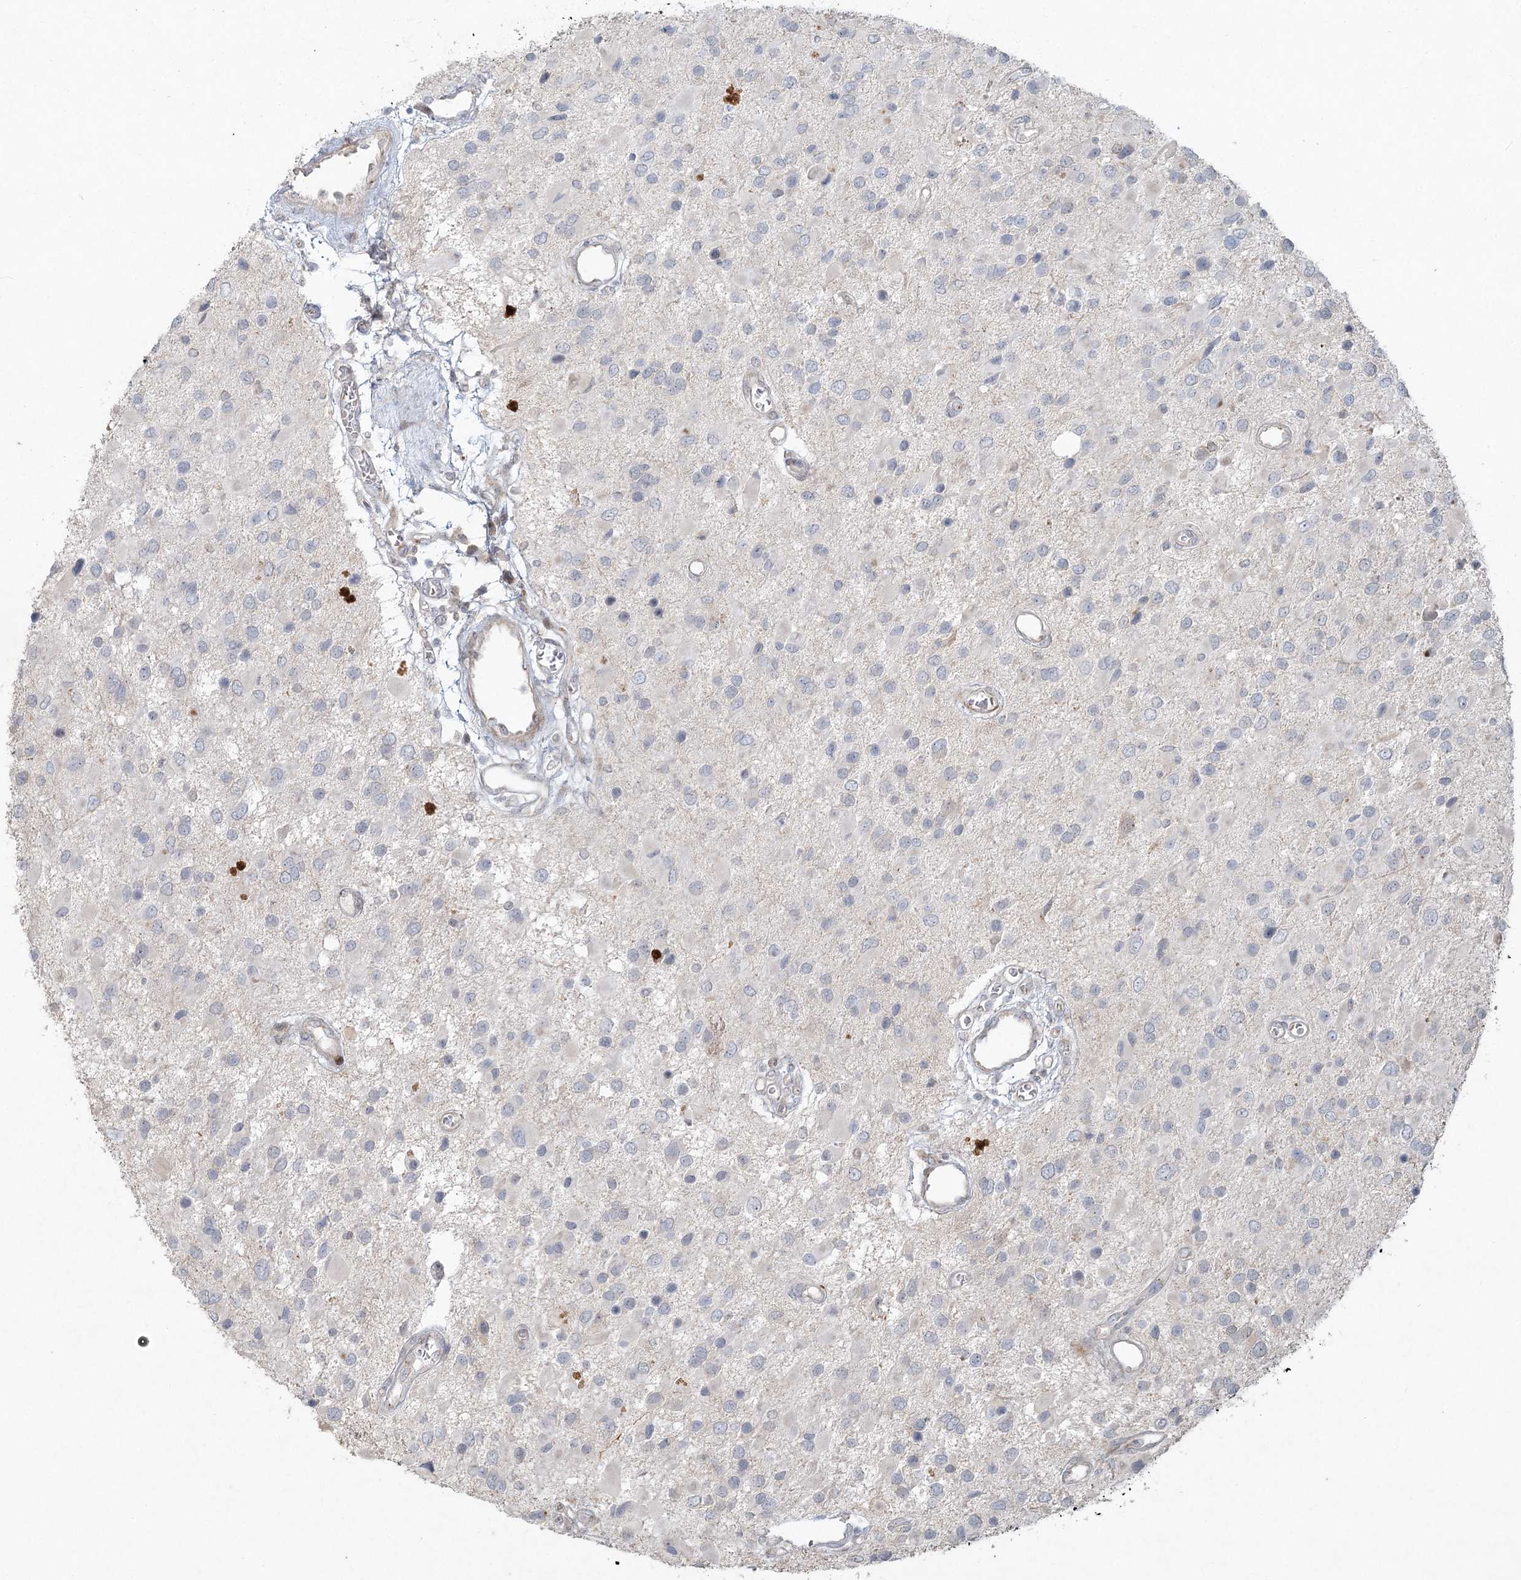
{"staining": {"intensity": "negative", "quantity": "none", "location": "none"}, "tissue": "glioma", "cell_type": "Tumor cells", "image_type": "cancer", "snomed": [{"axis": "morphology", "description": "Glioma, malignant, High grade"}, {"axis": "topography", "description": "Brain"}], "caption": "This is an IHC image of malignant high-grade glioma. There is no expression in tumor cells.", "gene": "LRP2BP", "patient": {"sex": "male", "age": 53}}